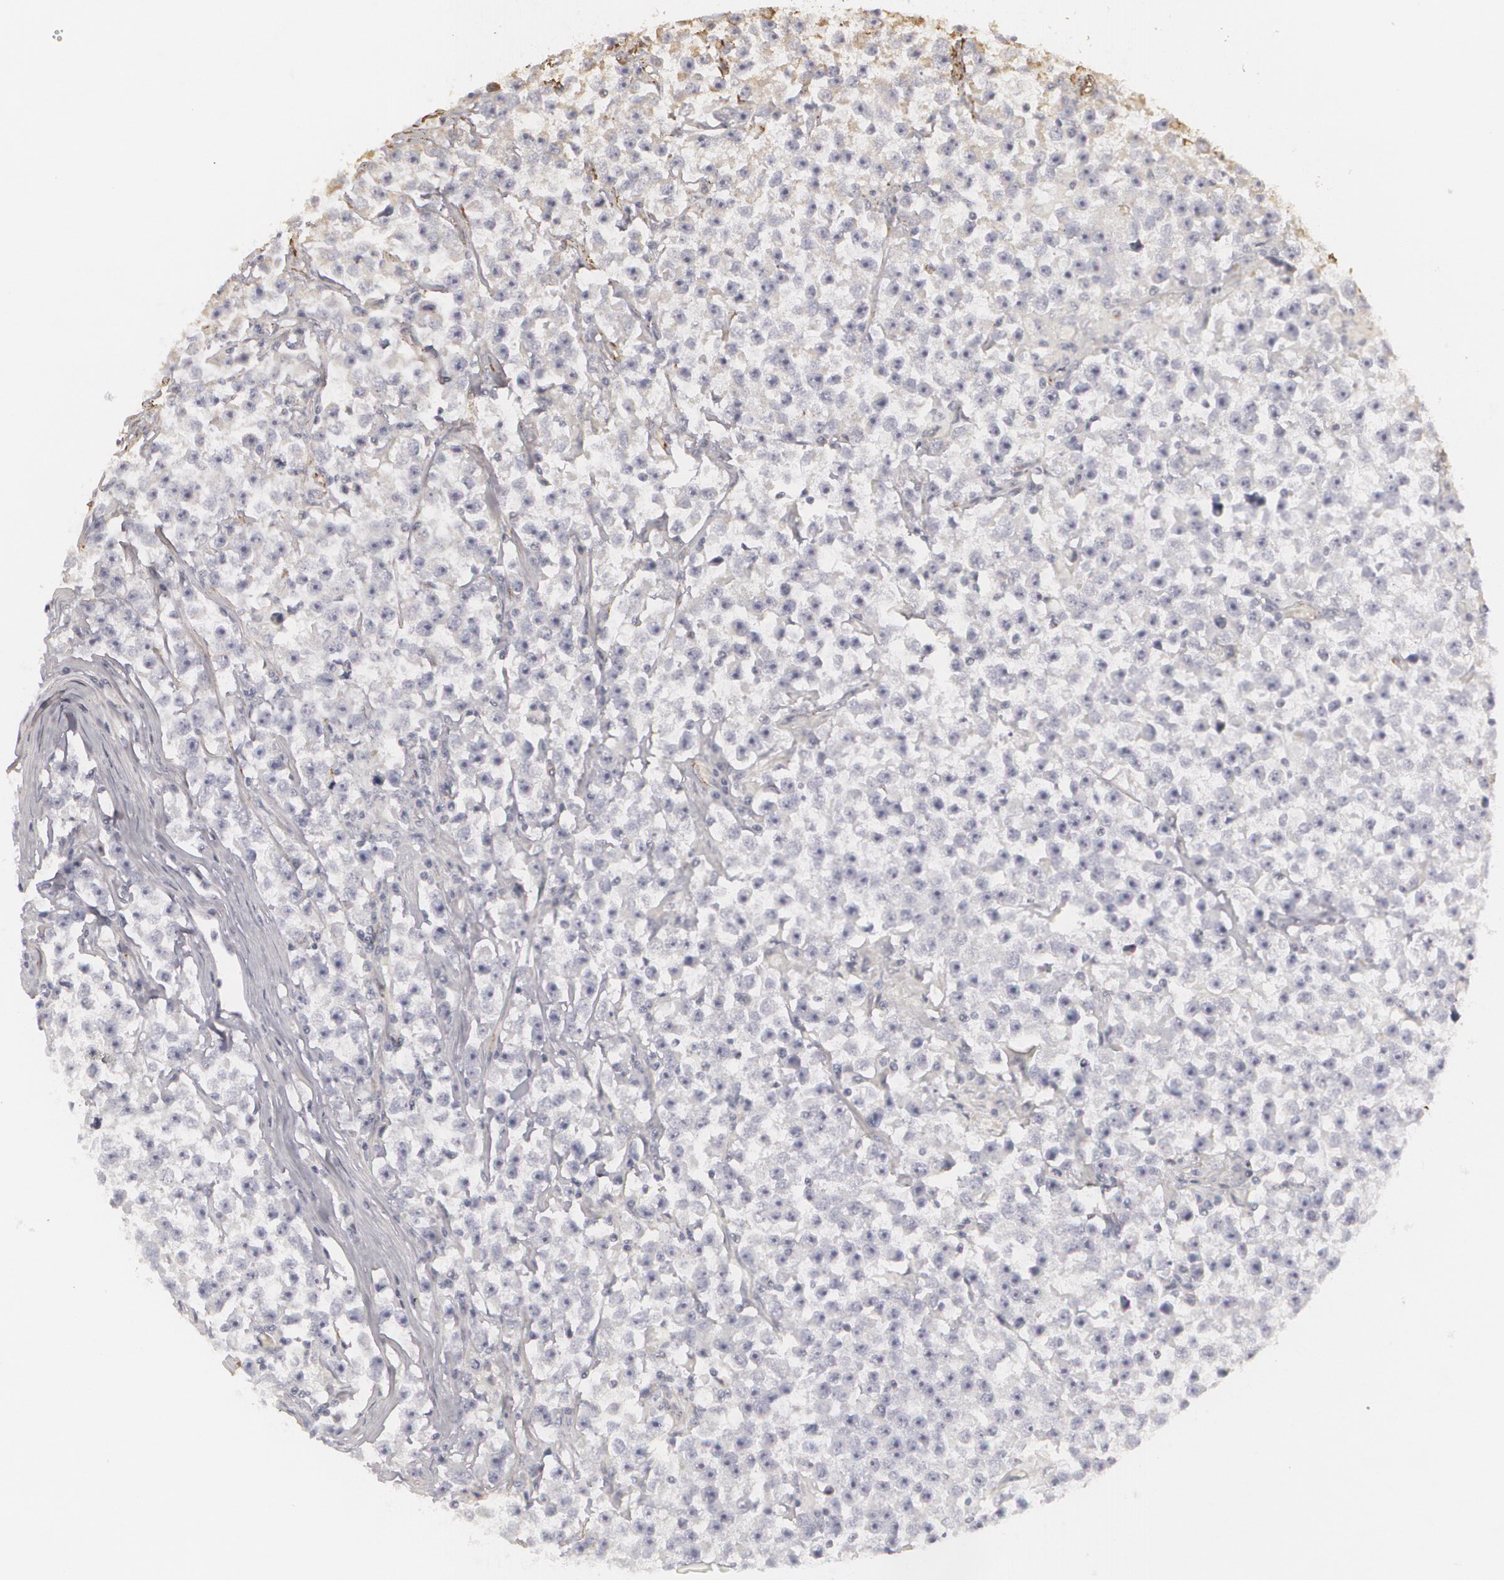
{"staining": {"intensity": "weak", "quantity": "<25%", "location": "cytoplasmic/membranous"}, "tissue": "testis cancer", "cell_type": "Tumor cells", "image_type": "cancer", "snomed": [{"axis": "morphology", "description": "Seminoma, NOS"}, {"axis": "topography", "description": "Testis"}], "caption": "This photomicrograph is of seminoma (testis) stained with IHC to label a protein in brown with the nuclei are counter-stained blue. There is no positivity in tumor cells.", "gene": "CYB5R3", "patient": {"sex": "male", "age": 33}}